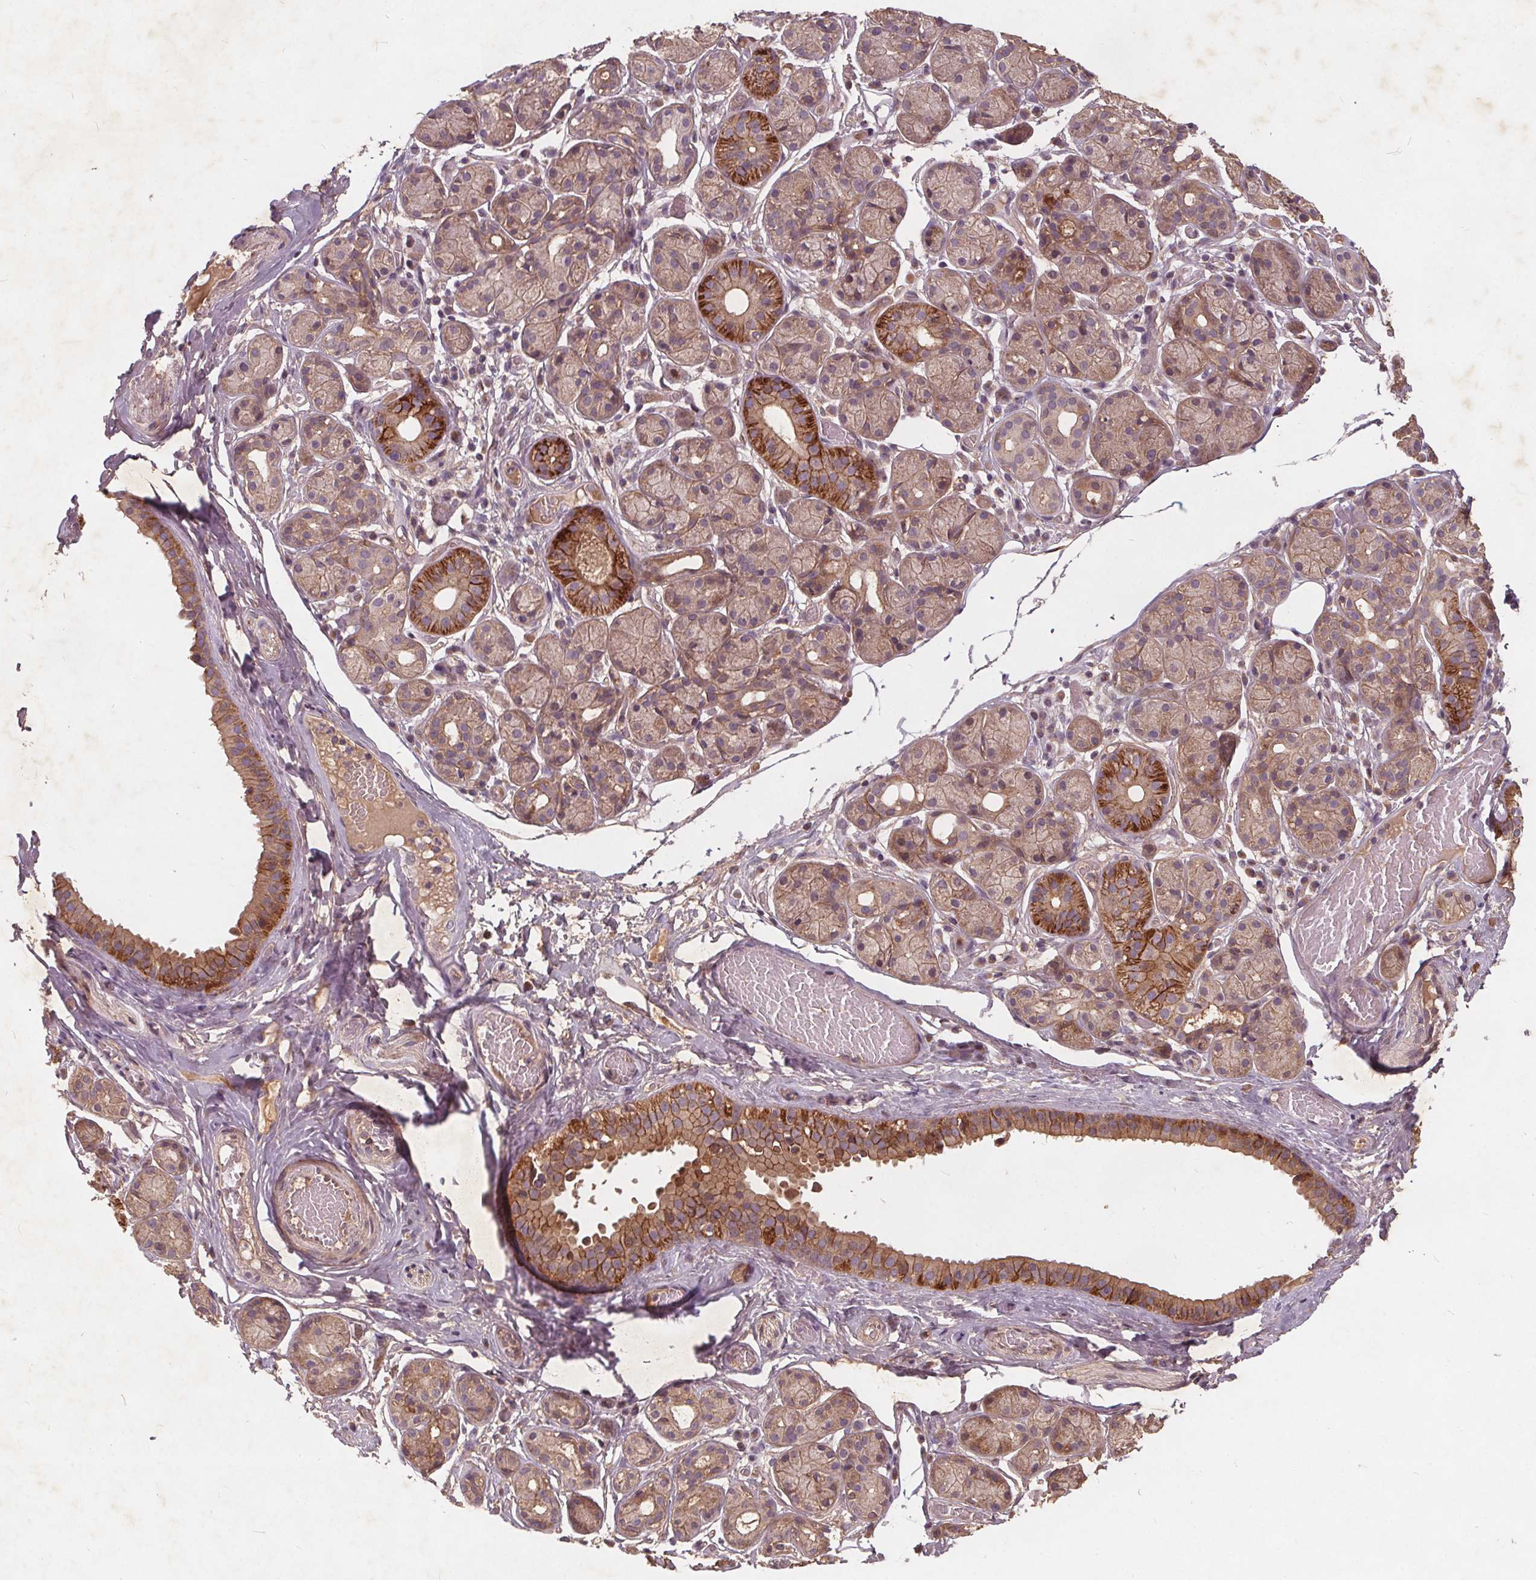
{"staining": {"intensity": "moderate", "quantity": "25%-75%", "location": "cytoplasmic/membranous"}, "tissue": "salivary gland", "cell_type": "Glandular cells", "image_type": "normal", "snomed": [{"axis": "morphology", "description": "Normal tissue, NOS"}, {"axis": "topography", "description": "Salivary gland"}, {"axis": "topography", "description": "Peripheral nerve tissue"}], "caption": "Salivary gland stained with IHC reveals moderate cytoplasmic/membranous staining in approximately 25%-75% of glandular cells. (Brightfield microscopy of DAB IHC at high magnification).", "gene": "CSNK1G2", "patient": {"sex": "male", "age": 71}}